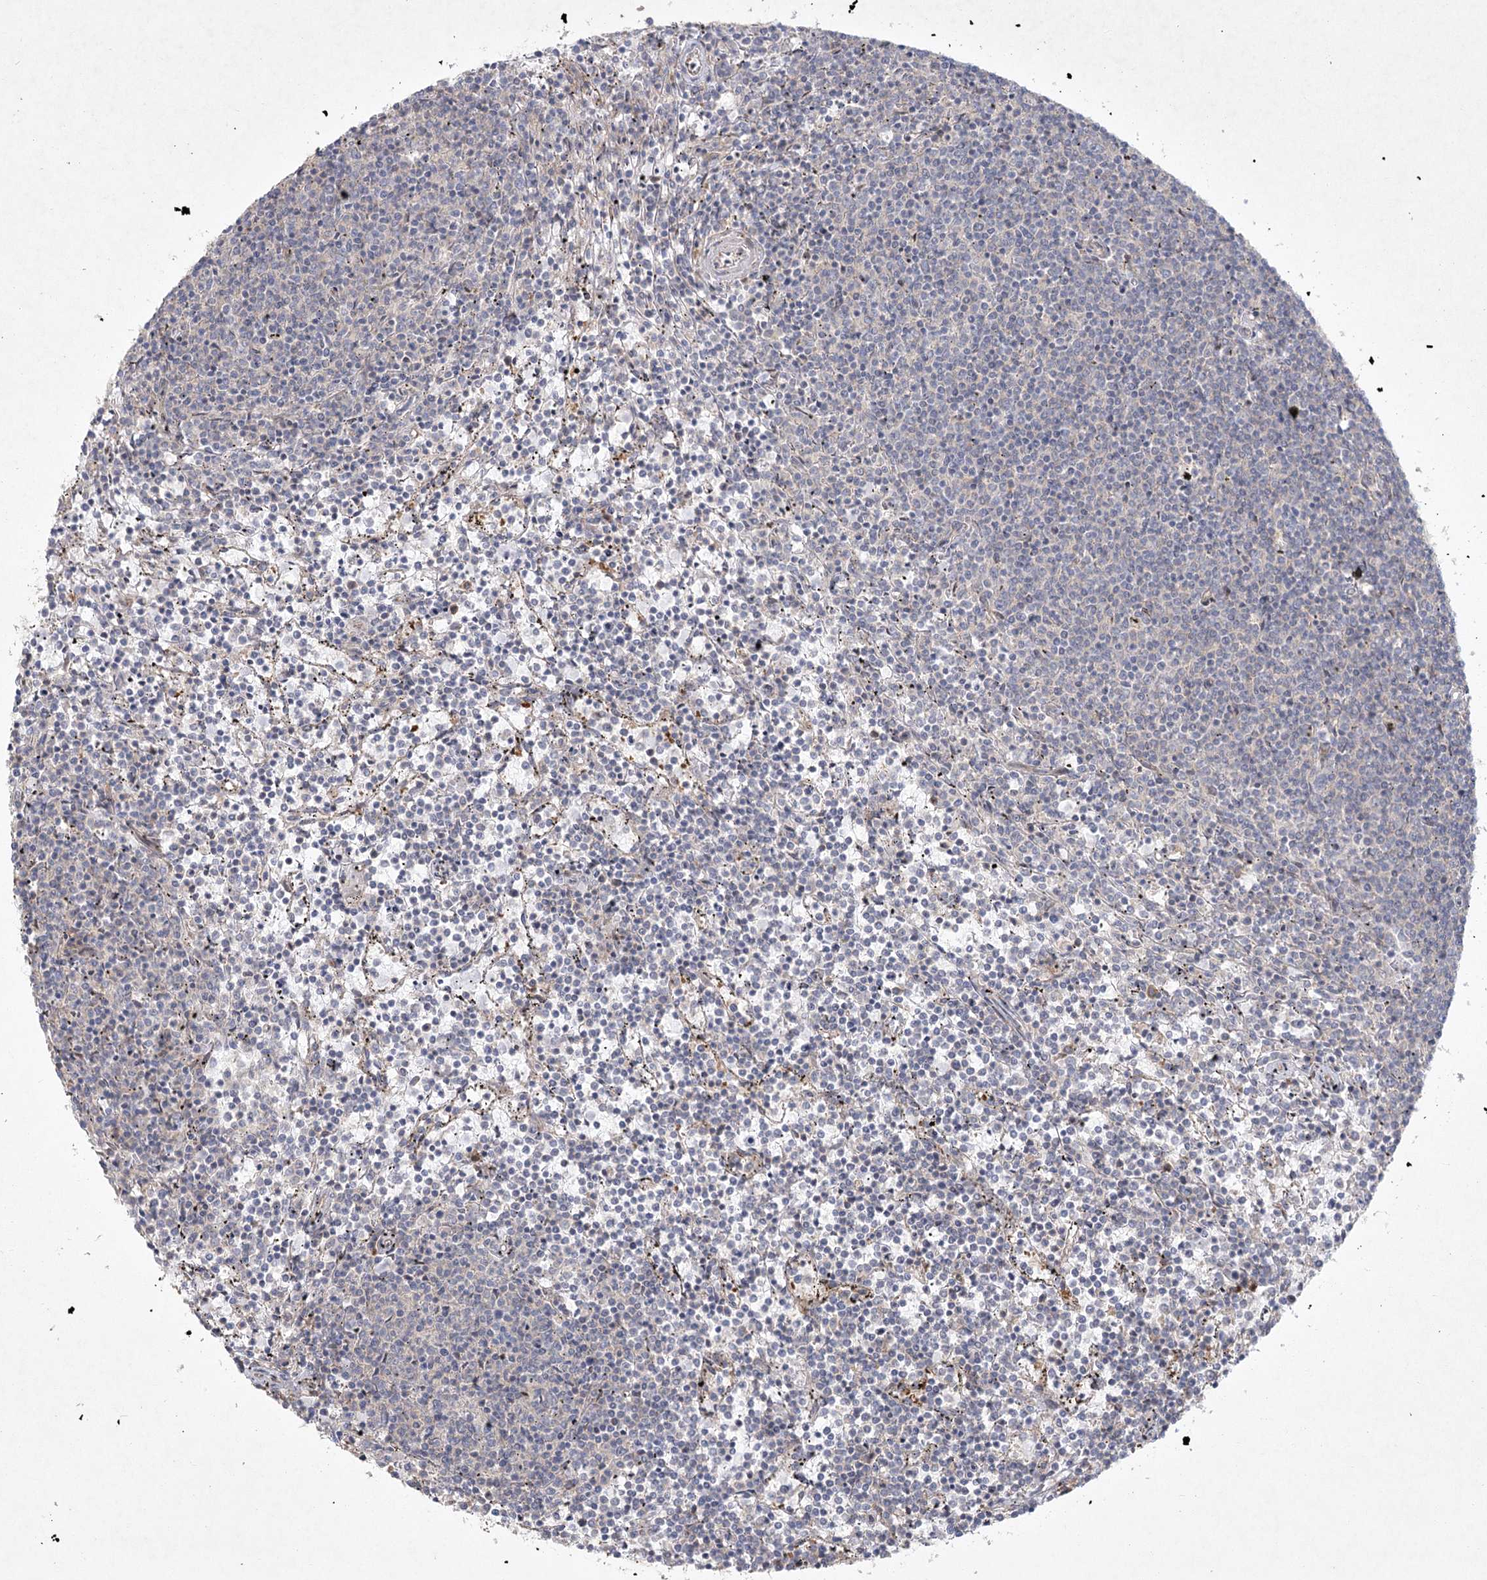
{"staining": {"intensity": "negative", "quantity": "none", "location": "none"}, "tissue": "lymphoma", "cell_type": "Tumor cells", "image_type": "cancer", "snomed": [{"axis": "morphology", "description": "Malignant lymphoma, non-Hodgkin's type, Low grade"}, {"axis": "topography", "description": "Spleen"}], "caption": "Micrograph shows no significant protein positivity in tumor cells of low-grade malignant lymphoma, non-Hodgkin's type.", "gene": "FAM110C", "patient": {"sex": "female", "age": 50}}